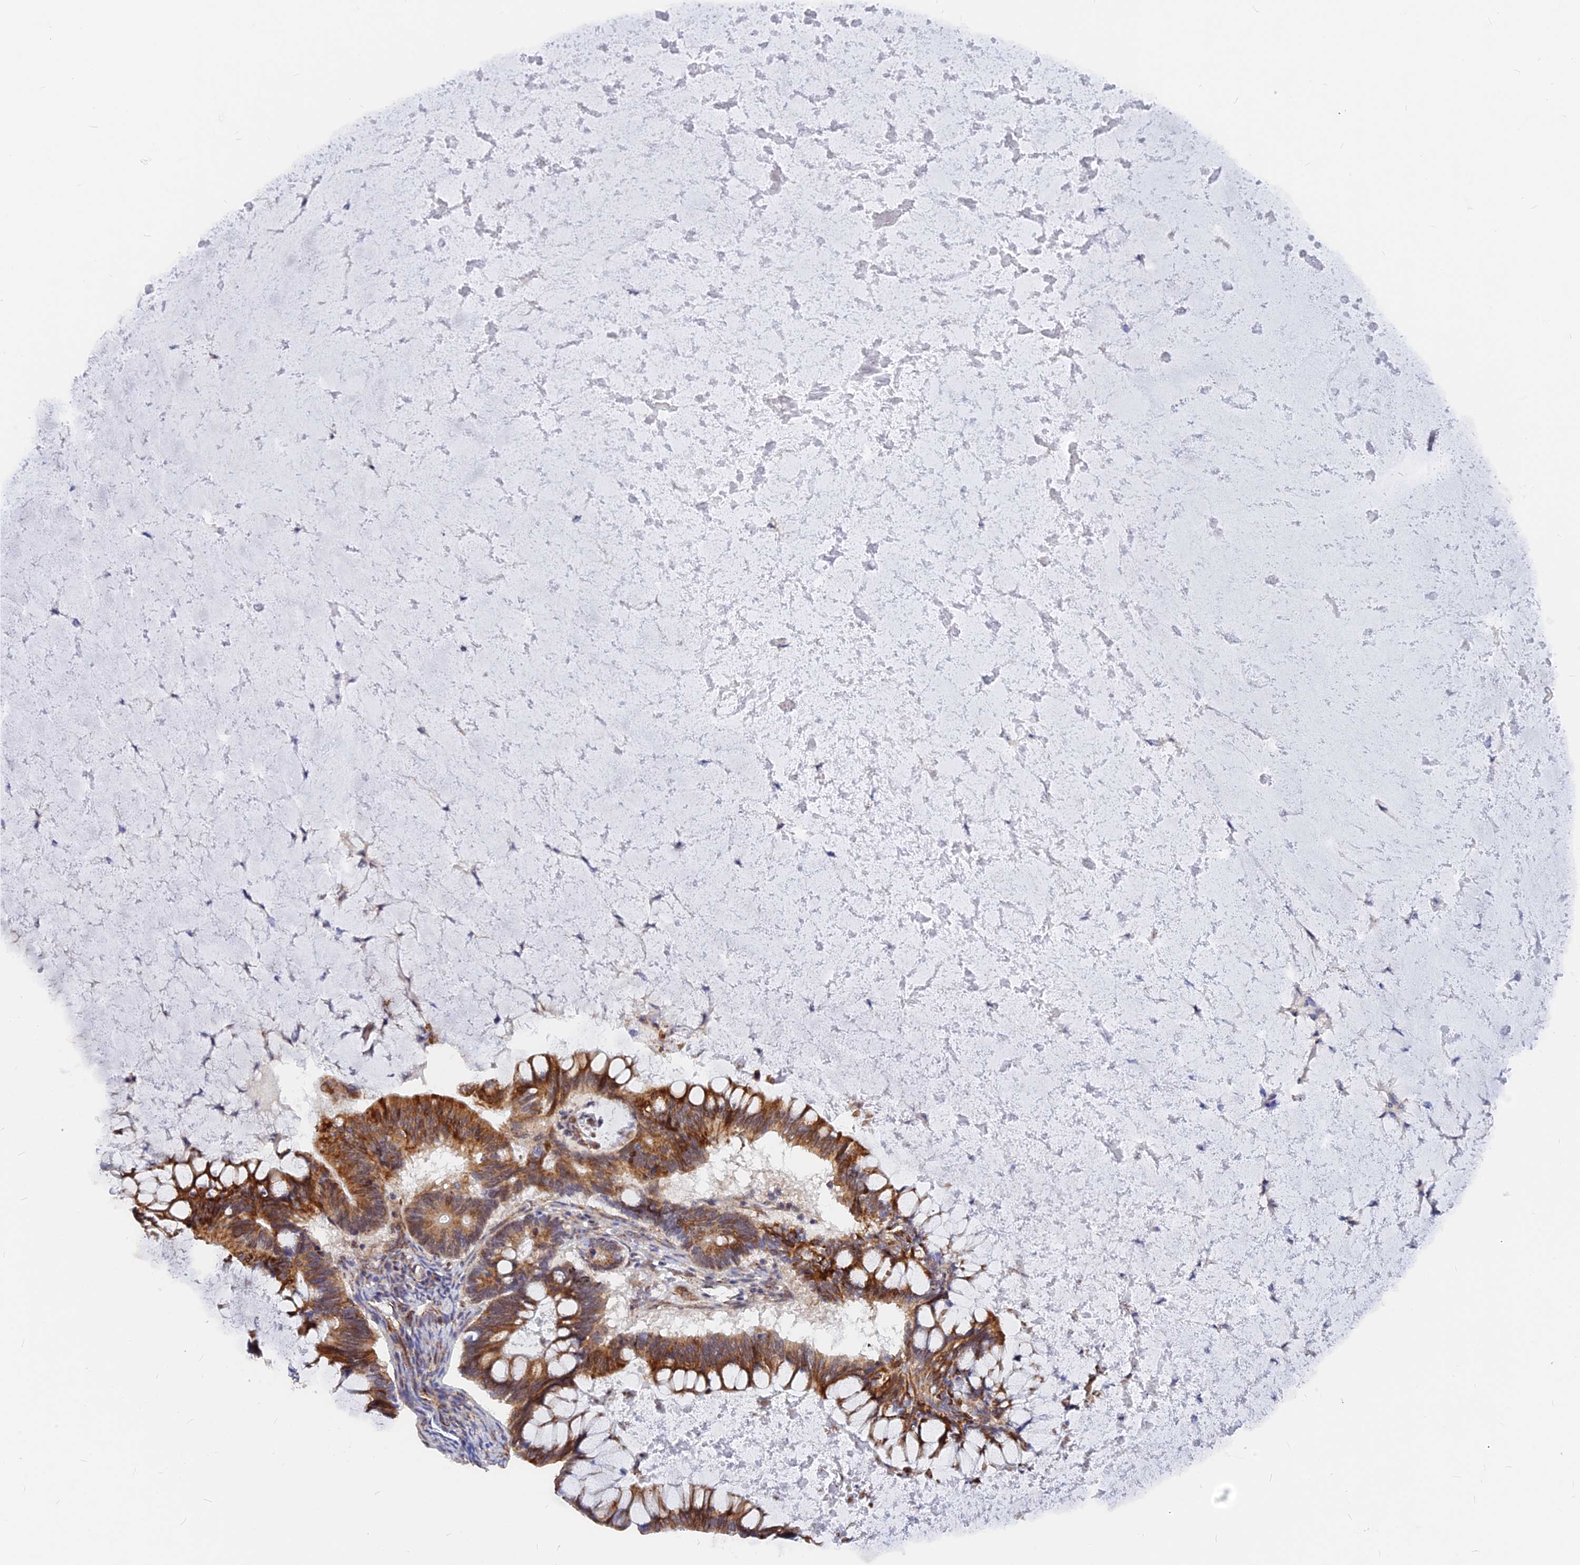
{"staining": {"intensity": "strong", "quantity": ">75%", "location": "cytoplasmic/membranous"}, "tissue": "ovarian cancer", "cell_type": "Tumor cells", "image_type": "cancer", "snomed": [{"axis": "morphology", "description": "Cystadenocarcinoma, mucinous, NOS"}, {"axis": "topography", "description": "Ovary"}], "caption": "A brown stain labels strong cytoplasmic/membranous expression of a protein in human ovarian cancer (mucinous cystadenocarcinoma) tumor cells.", "gene": "VSTM2L", "patient": {"sex": "female", "age": 61}}